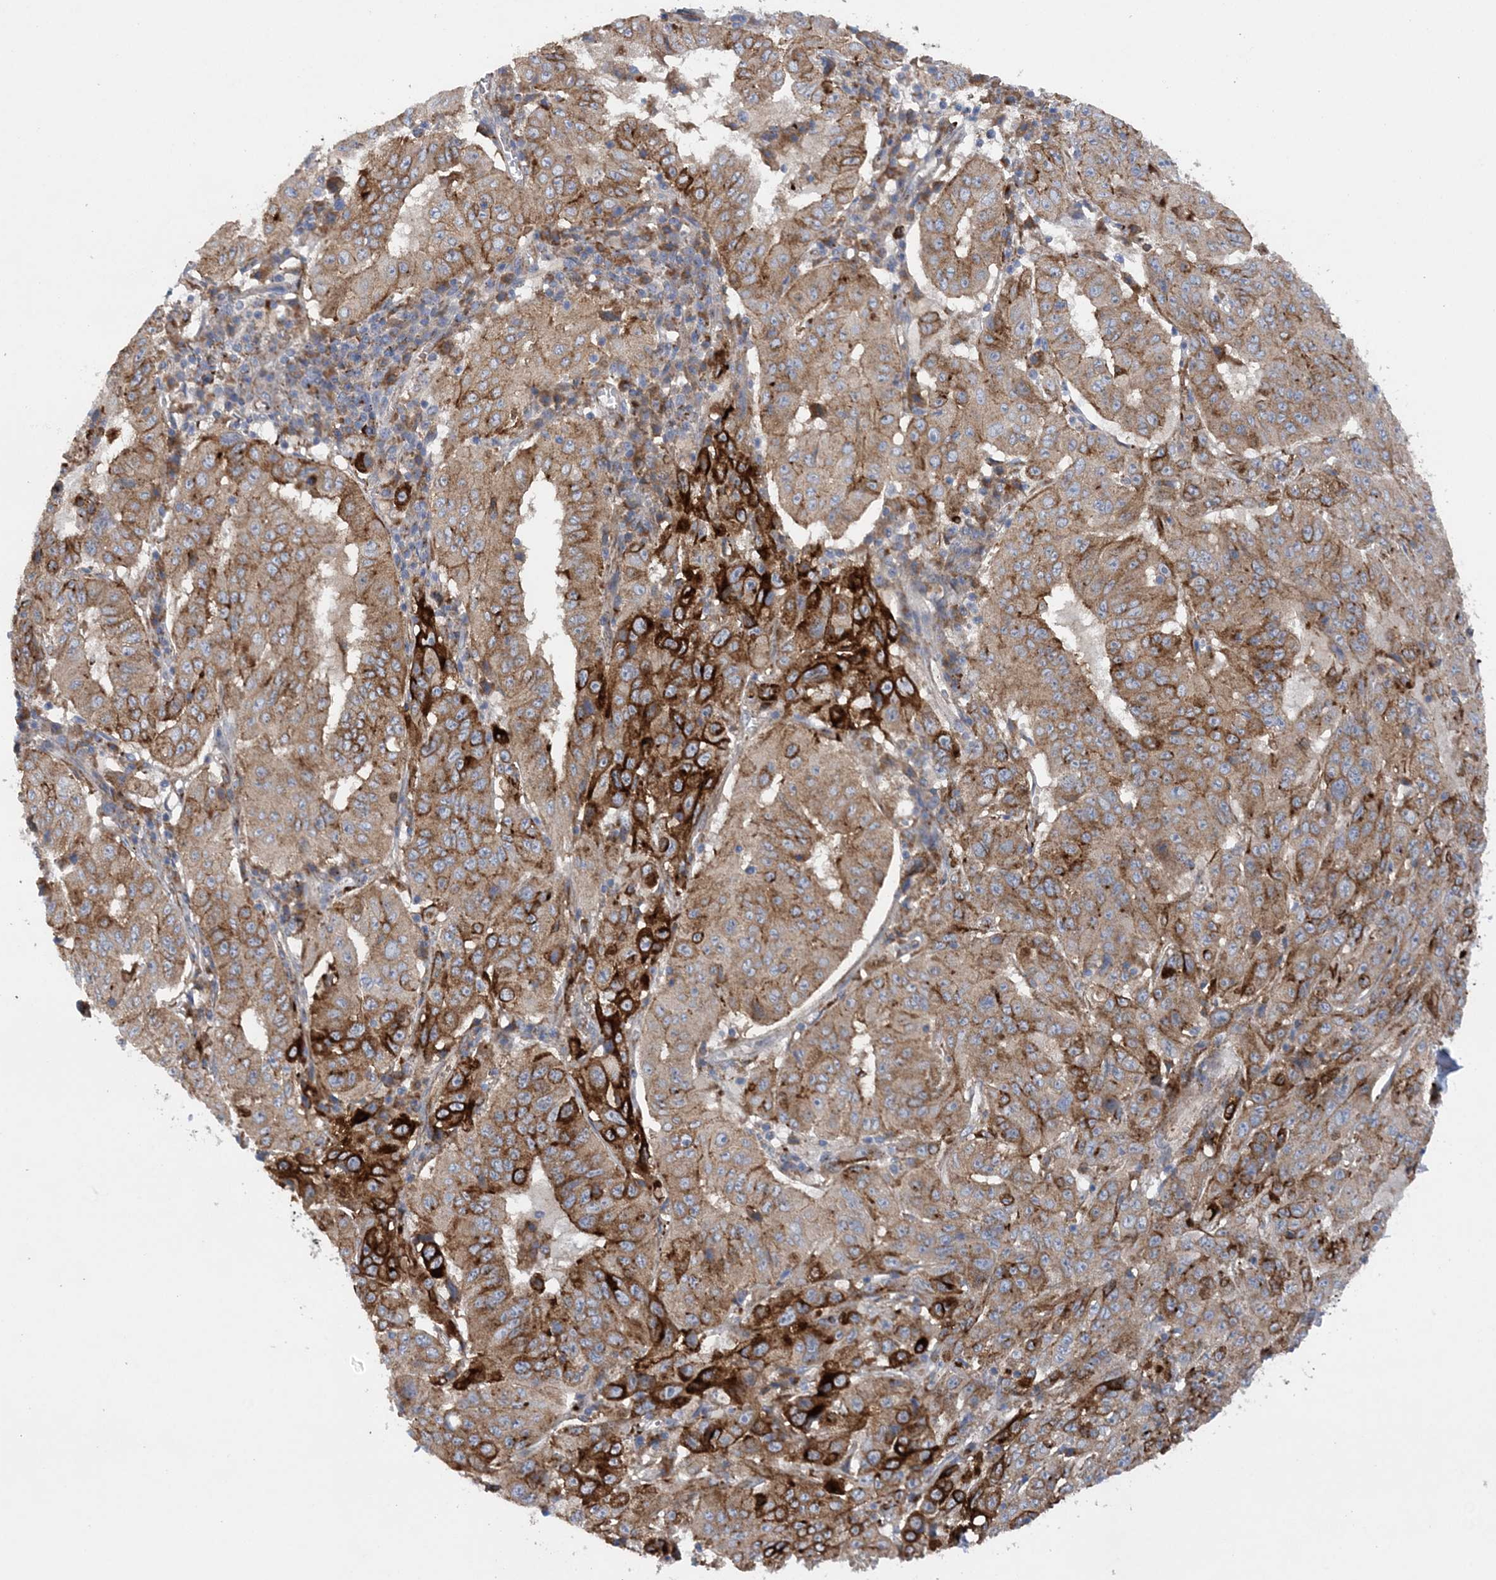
{"staining": {"intensity": "strong", "quantity": "25%-75%", "location": "cytoplasmic/membranous"}, "tissue": "pancreatic cancer", "cell_type": "Tumor cells", "image_type": "cancer", "snomed": [{"axis": "morphology", "description": "Adenocarcinoma, NOS"}, {"axis": "topography", "description": "Pancreas"}], "caption": "IHC photomicrograph of neoplastic tissue: human adenocarcinoma (pancreatic) stained using immunohistochemistry (IHC) reveals high levels of strong protein expression localized specifically in the cytoplasmic/membranous of tumor cells, appearing as a cytoplasmic/membranous brown color.", "gene": "PTTG1IP", "patient": {"sex": "male", "age": 63}}